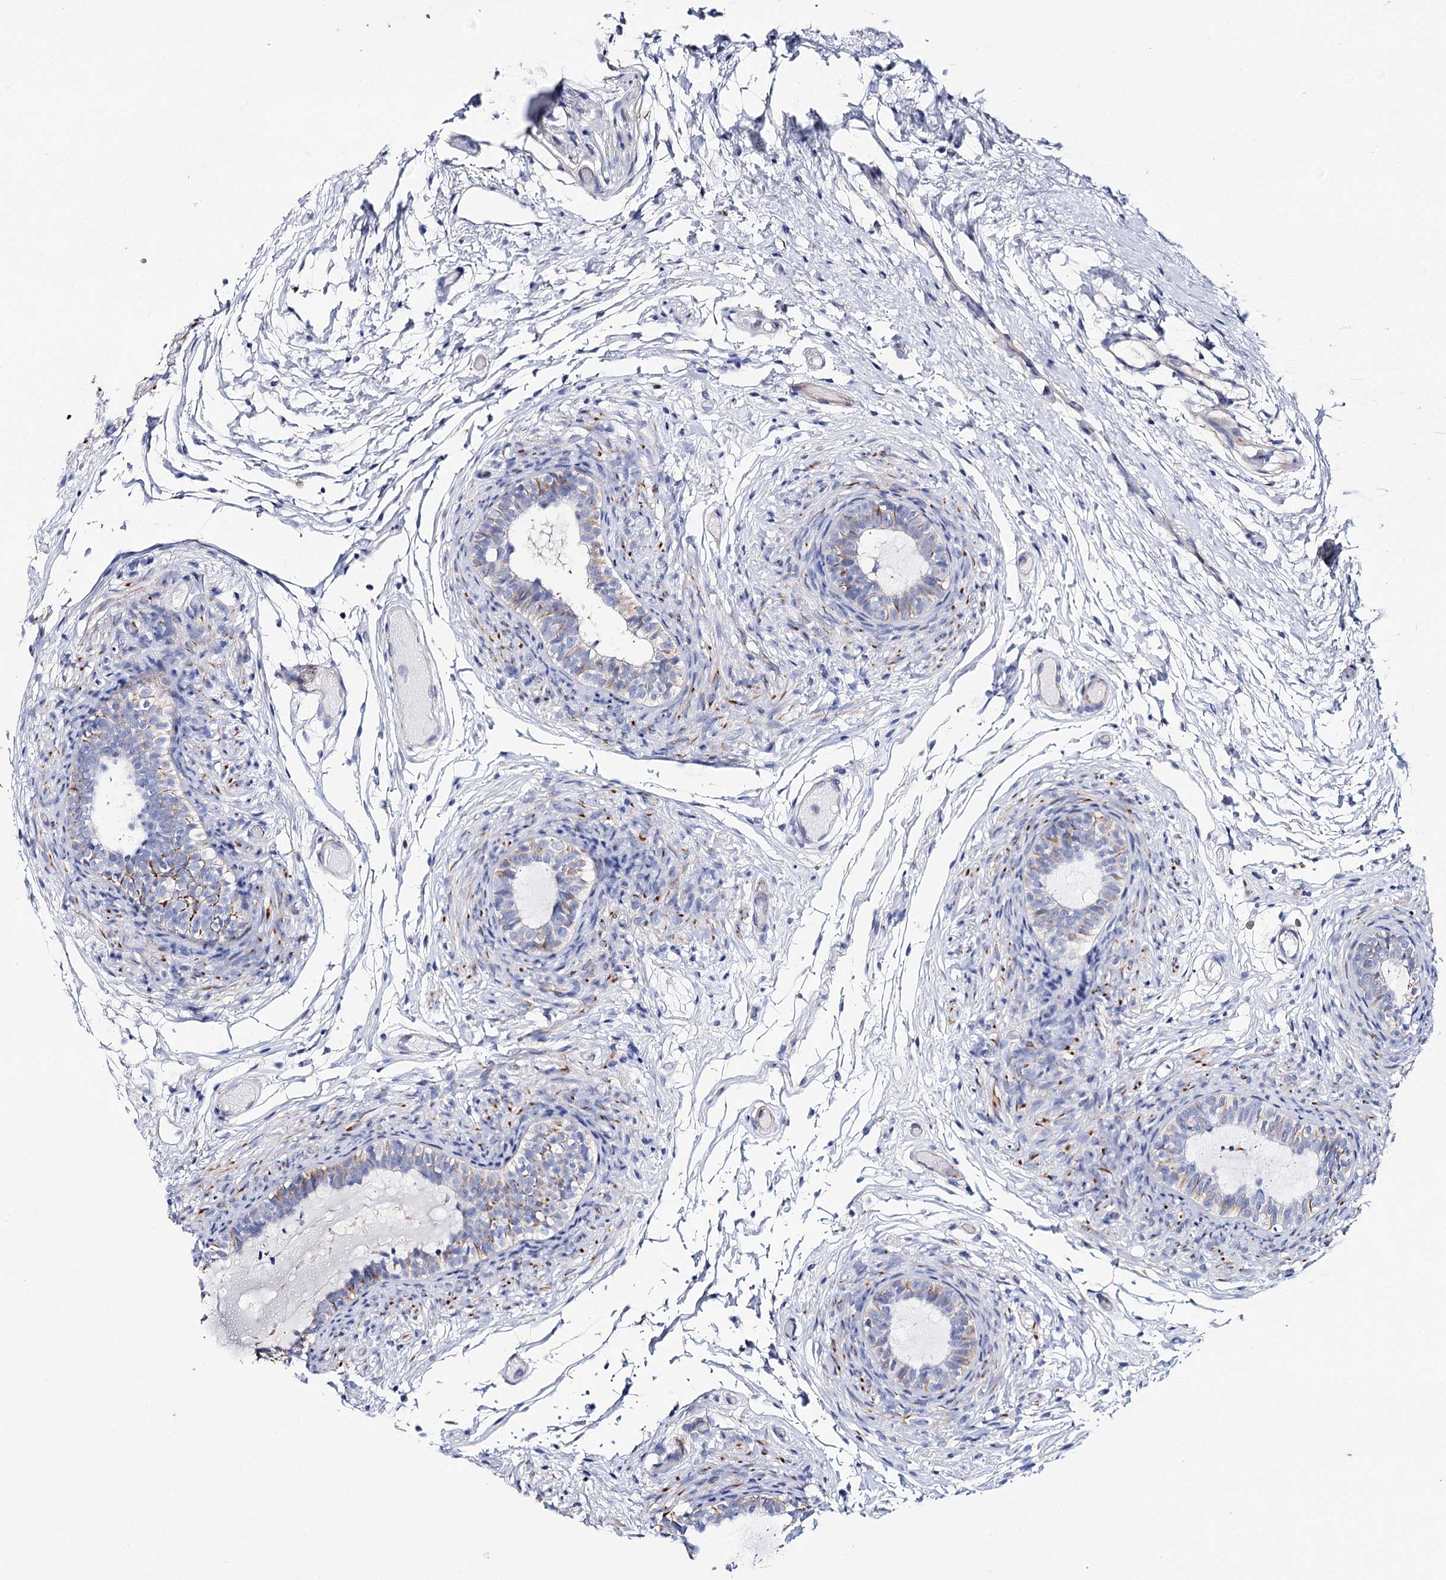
{"staining": {"intensity": "negative", "quantity": "none", "location": "none"}, "tissue": "epididymis", "cell_type": "Glandular cells", "image_type": "normal", "snomed": [{"axis": "morphology", "description": "Normal tissue, NOS"}, {"axis": "topography", "description": "Epididymis"}], "caption": "Immunohistochemistry (IHC) photomicrograph of benign epididymis stained for a protein (brown), which exhibits no positivity in glandular cells.", "gene": "EPYC", "patient": {"sex": "male", "age": 5}}